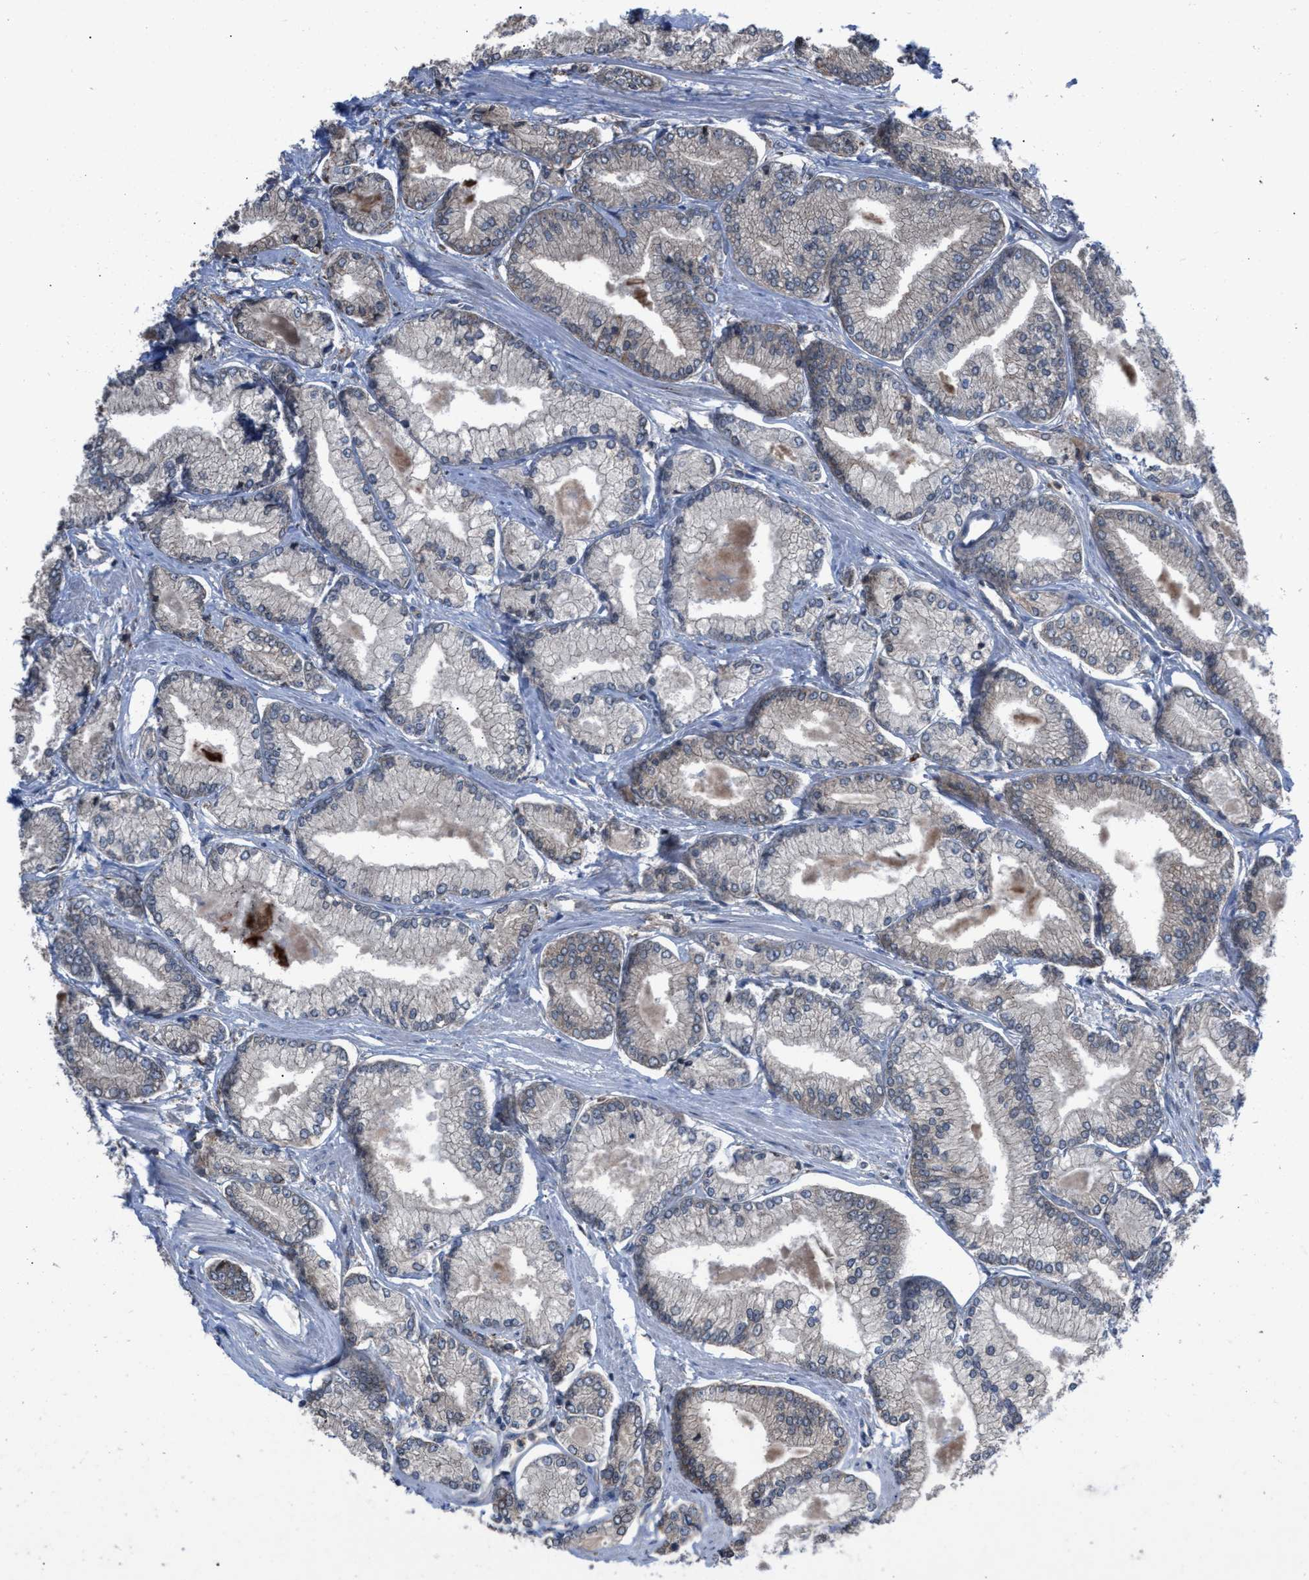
{"staining": {"intensity": "negative", "quantity": "none", "location": "none"}, "tissue": "prostate cancer", "cell_type": "Tumor cells", "image_type": "cancer", "snomed": [{"axis": "morphology", "description": "Adenocarcinoma, Low grade"}, {"axis": "topography", "description": "Prostate"}], "caption": "Tumor cells show no significant expression in prostate adenocarcinoma (low-grade).", "gene": "TP53BP2", "patient": {"sex": "male", "age": 52}}